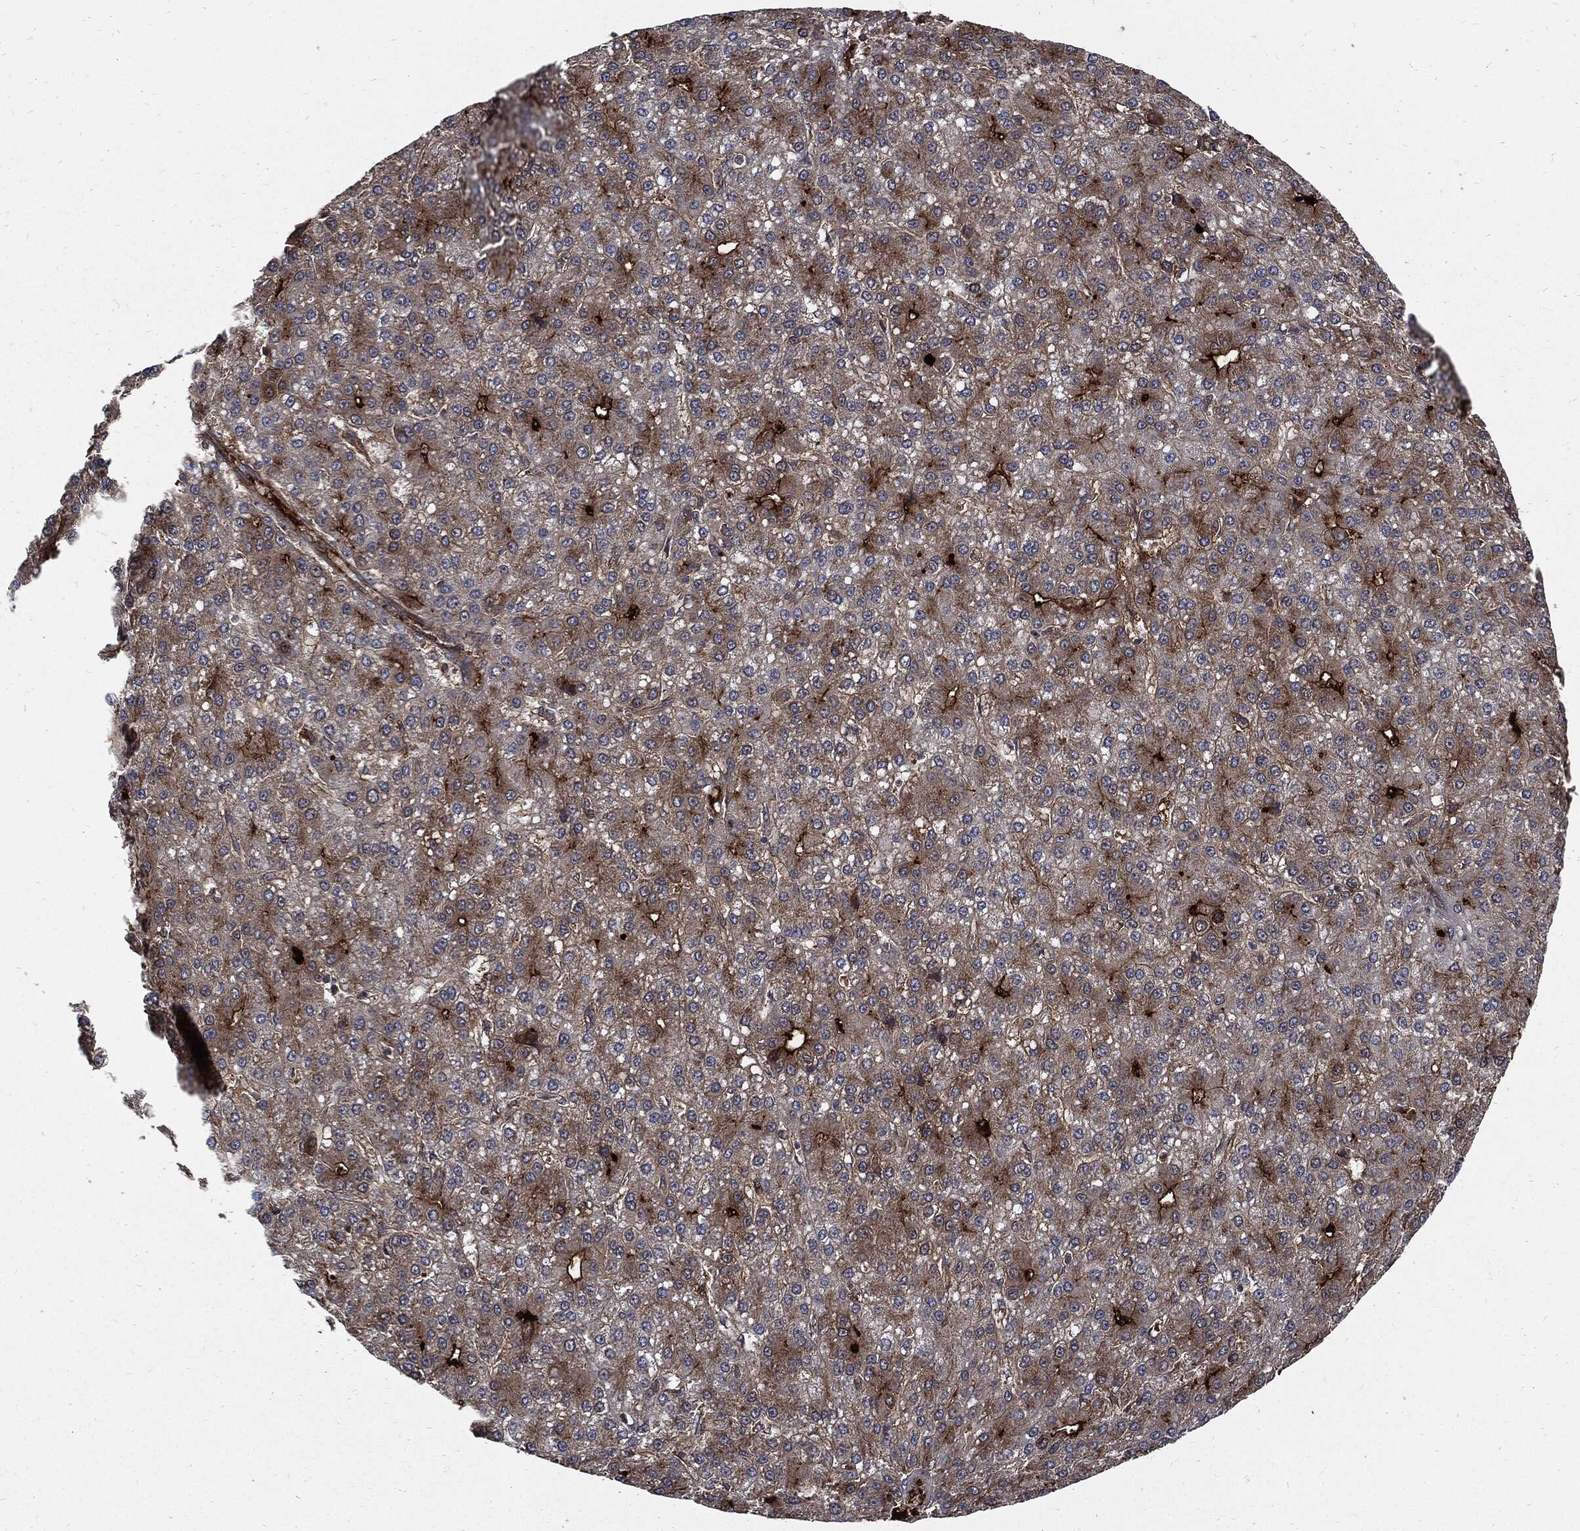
{"staining": {"intensity": "moderate", "quantity": "25%-75%", "location": "cytoplasmic/membranous"}, "tissue": "liver cancer", "cell_type": "Tumor cells", "image_type": "cancer", "snomed": [{"axis": "morphology", "description": "Carcinoma, Hepatocellular, NOS"}, {"axis": "topography", "description": "Liver"}], "caption": "Liver cancer (hepatocellular carcinoma) stained with immunohistochemistry (IHC) reveals moderate cytoplasmic/membranous staining in approximately 25%-75% of tumor cells. (Stains: DAB (3,3'-diaminobenzidine) in brown, nuclei in blue, Microscopy: brightfield microscopy at high magnification).", "gene": "CLU", "patient": {"sex": "male", "age": 67}}